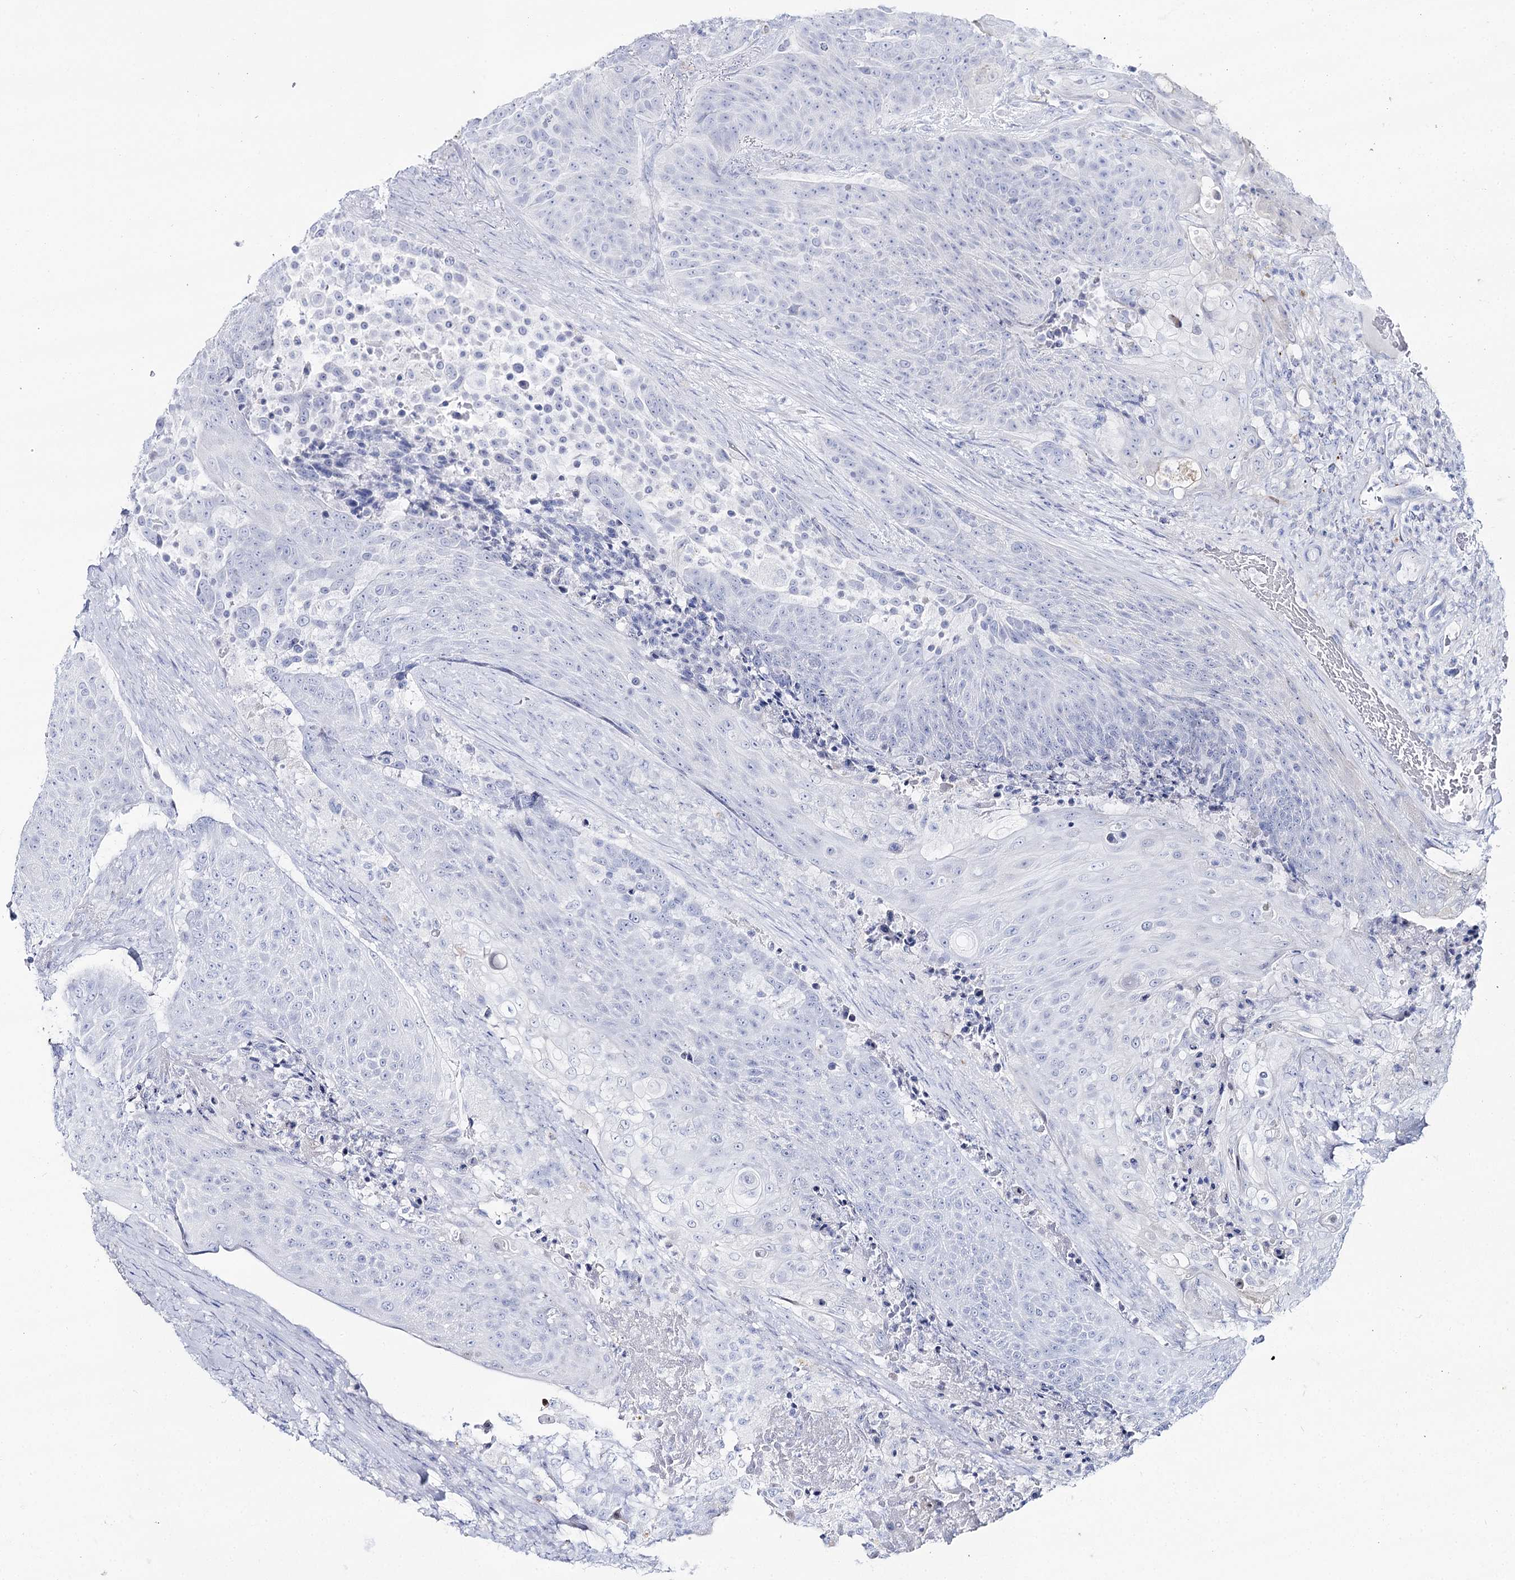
{"staining": {"intensity": "negative", "quantity": "none", "location": "none"}, "tissue": "urothelial cancer", "cell_type": "Tumor cells", "image_type": "cancer", "snomed": [{"axis": "morphology", "description": "Urothelial carcinoma, High grade"}, {"axis": "topography", "description": "Urinary bladder"}], "caption": "A histopathology image of human high-grade urothelial carcinoma is negative for staining in tumor cells.", "gene": "SLC3A1", "patient": {"sex": "female", "age": 63}}